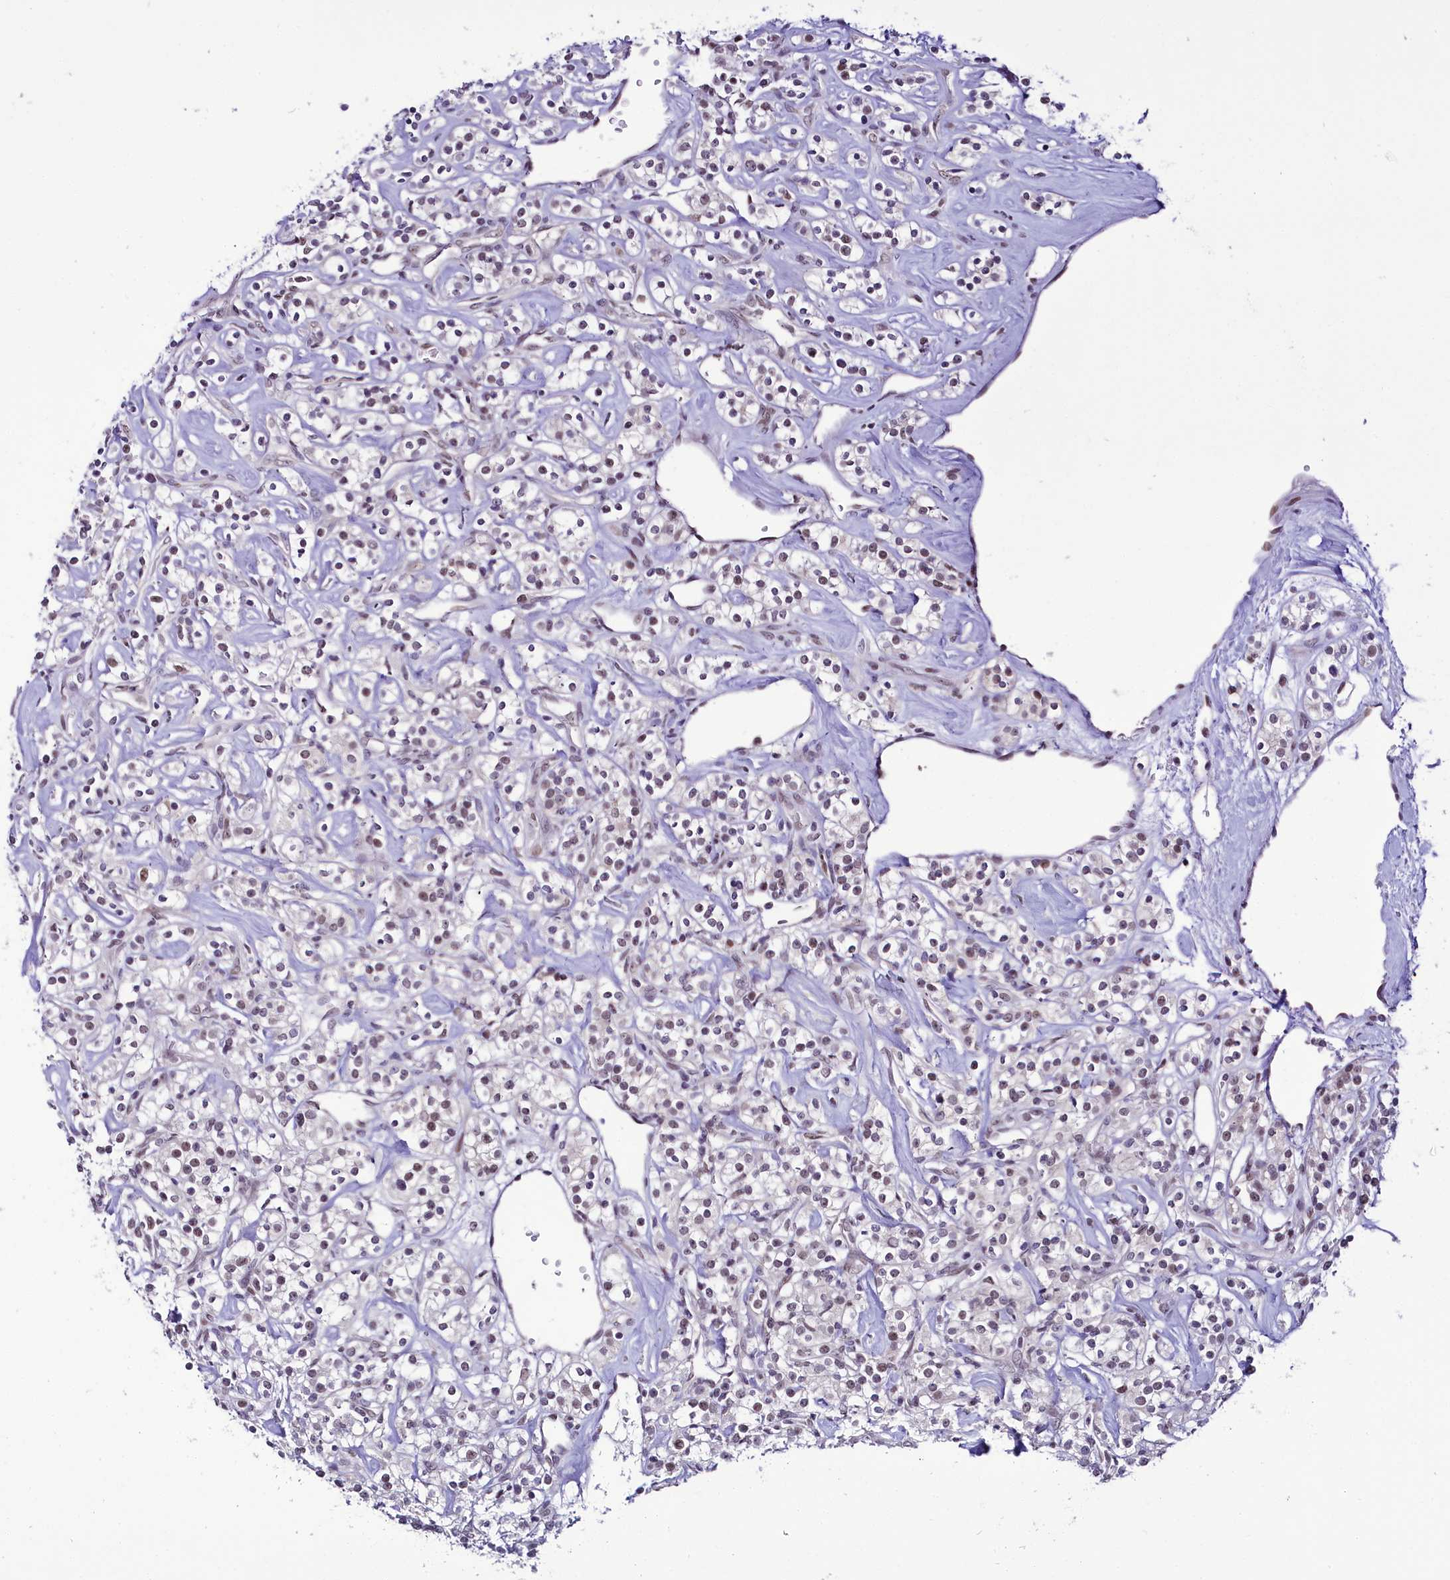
{"staining": {"intensity": "weak", "quantity": "<25%", "location": "nuclear"}, "tissue": "renal cancer", "cell_type": "Tumor cells", "image_type": "cancer", "snomed": [{"axis": "morphology", "description": "Adenocarcinoma, NOS"}, {"axis": "topography", "description": "Kidney"}], "caption": "High magnification brightfield microscopy of renal cancer (adenocarcinoma) stained with DAB (3,3'-diaminobenzidine) (brown) and counterstained with hematoxylin (blue): tumor cells show no significant positivity.", "gene": "SCAF11", "patient": {"sex": "male", "age": 77}}